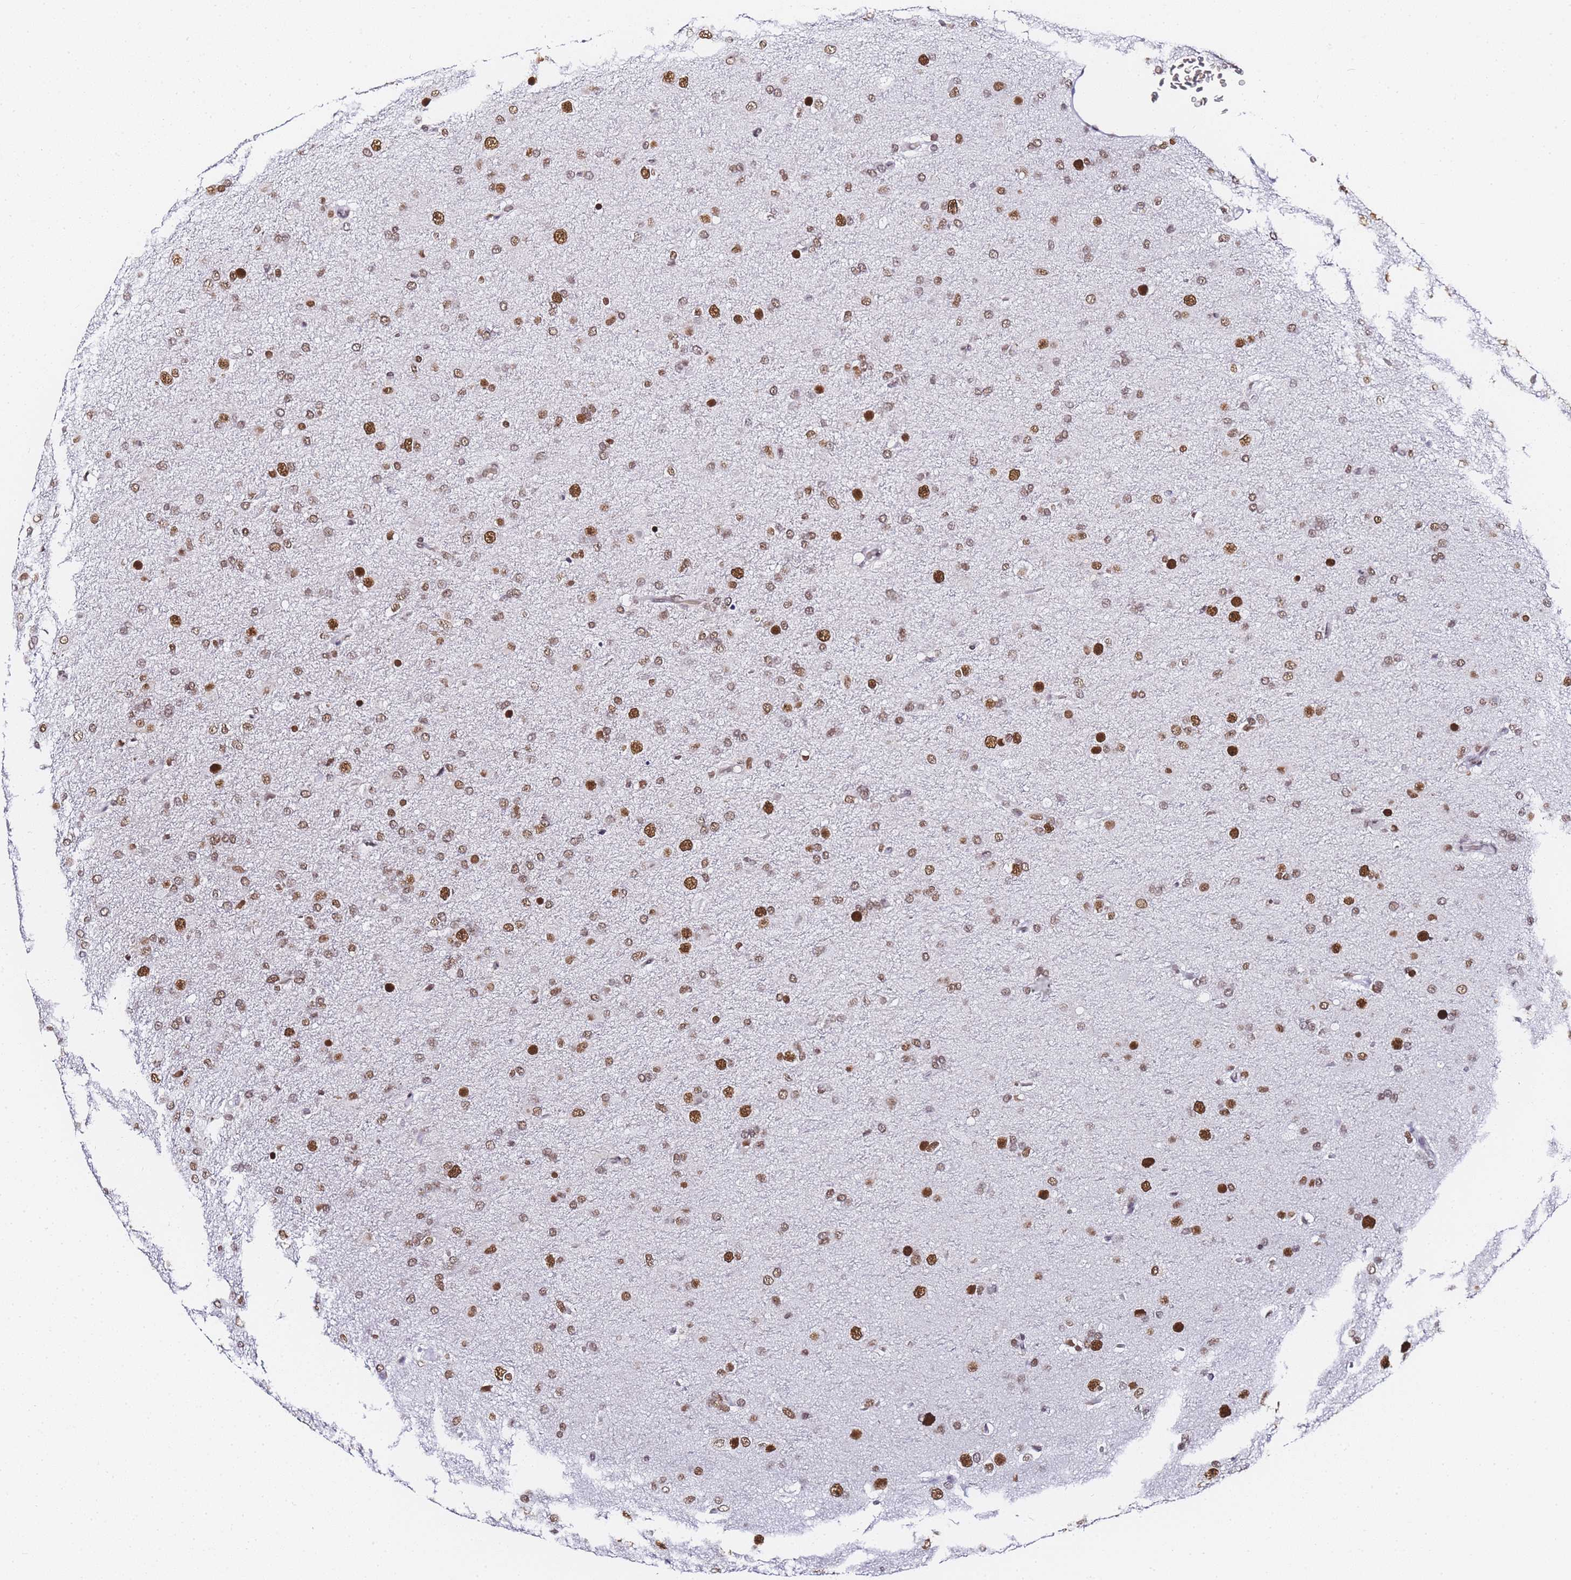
{"staining": {"intensity": "moderate", "quantity": ">75%", "location": "nuclear"}, "tissue": "glioma", "cell_type": "Tumor cells", "image_type": "cancer", "snomed": [{"axis": "morphology", "description": "Glioma, malignant, Low grade"}, {"axis": "topography", "description": "Brain"}], "caption": "A high-resolution image shows IHC staining of glioma, which reveals moderate nuclear expression in approximately >75% of tumor cells.", "gene": "POLR1A", "patient": {"sex": "male", "age": 65}}